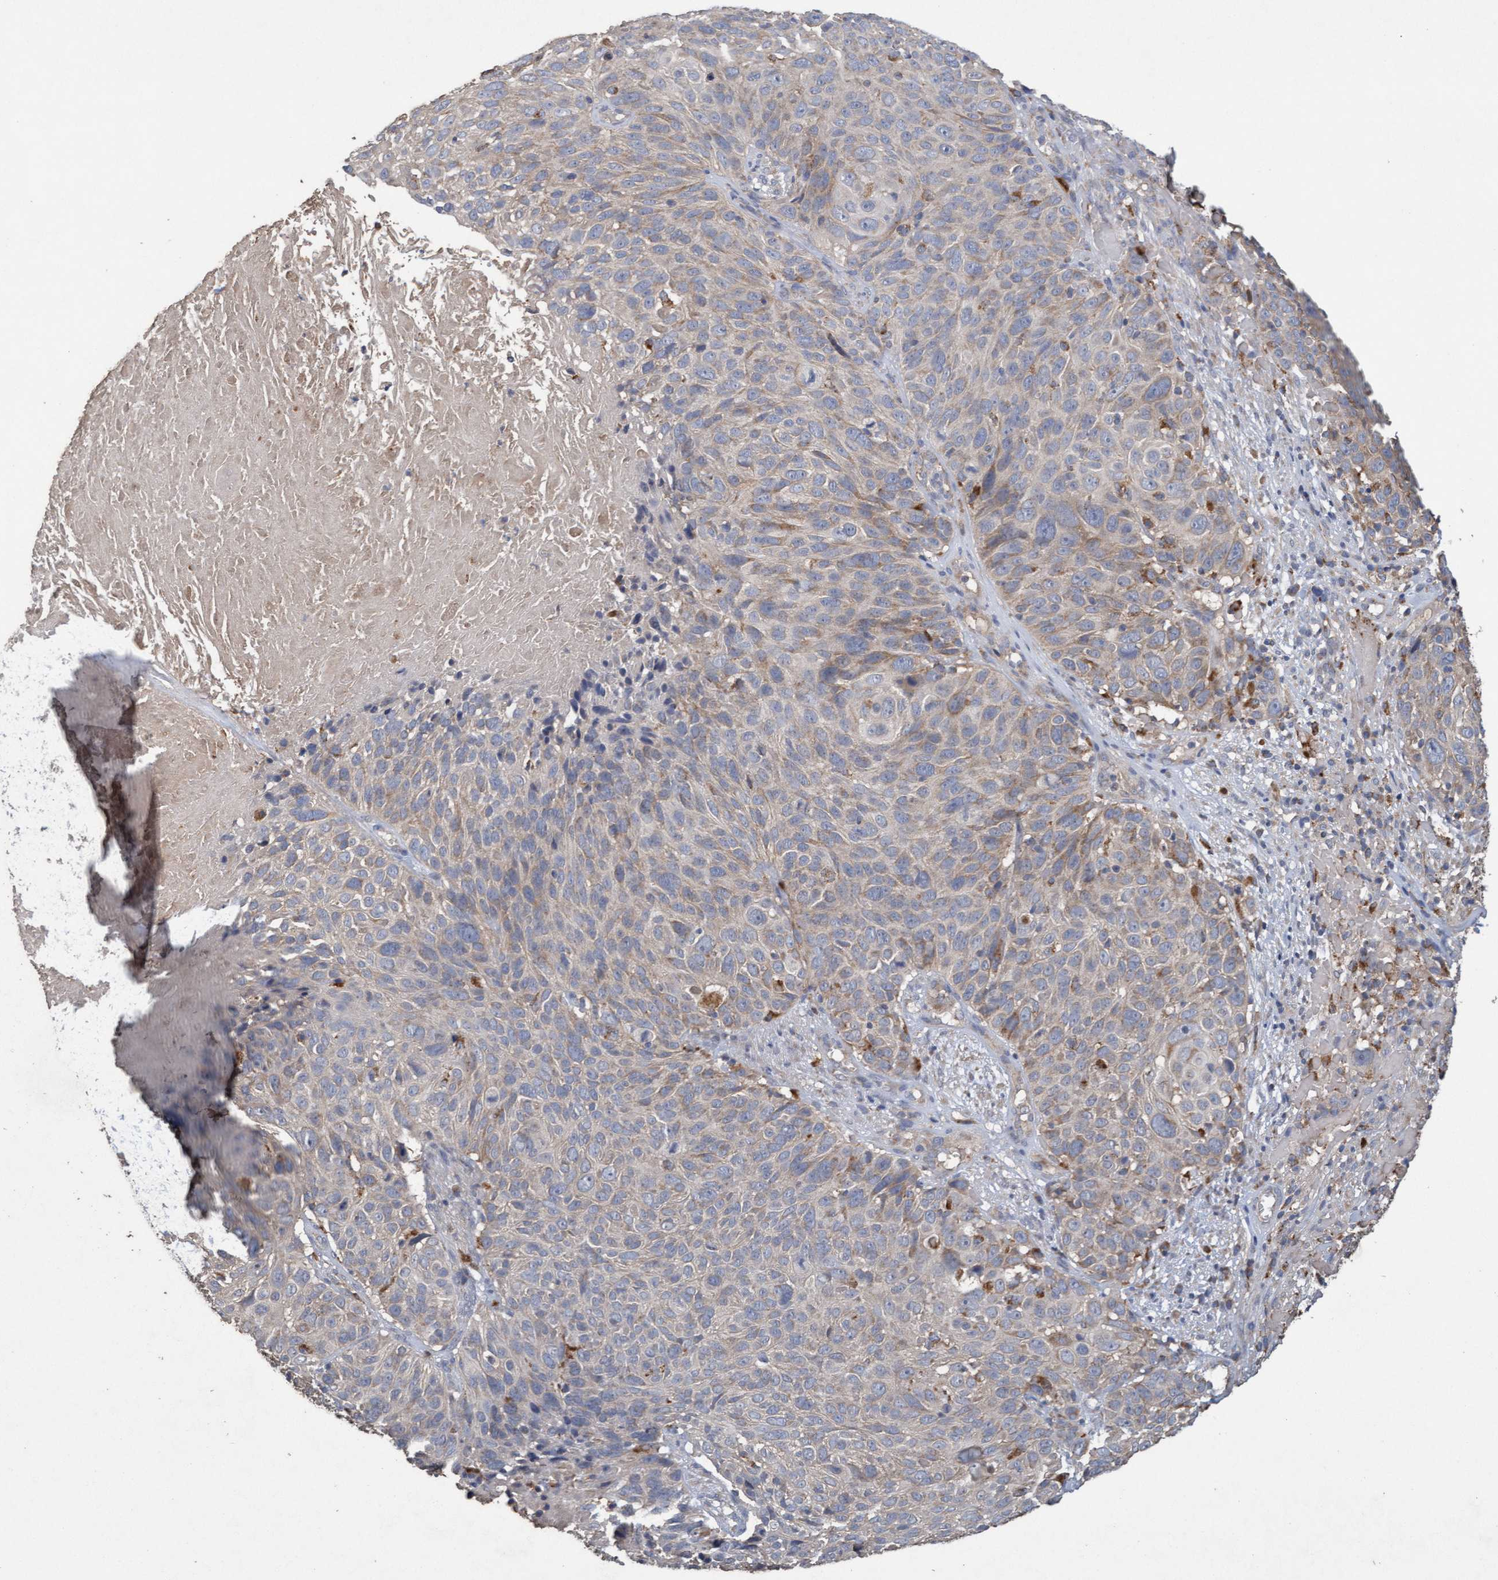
{"staining": {"intensity": "weak", "quantity": "25%-75%", "location": "cytoplasmic/membranous"}, "tissue": "cervical cancer", "cell_type": "Tumor cells", "image_type": "cancer", "snomed": [{"axis": "morphology", "description": "Squamous cell carcinoma, NOS"}, {"axis": "topography", "description": "Cervix"}], "caption": "A high-resolution micrograph shows immunohistochemistry staining of cervical cancer, which demonstrates weak cytoplasmic/membranous positivity in about 25%-75% of tumor cells.", "gene": "ATPAF2", "patient": {"sex": "female", "age": 74}}